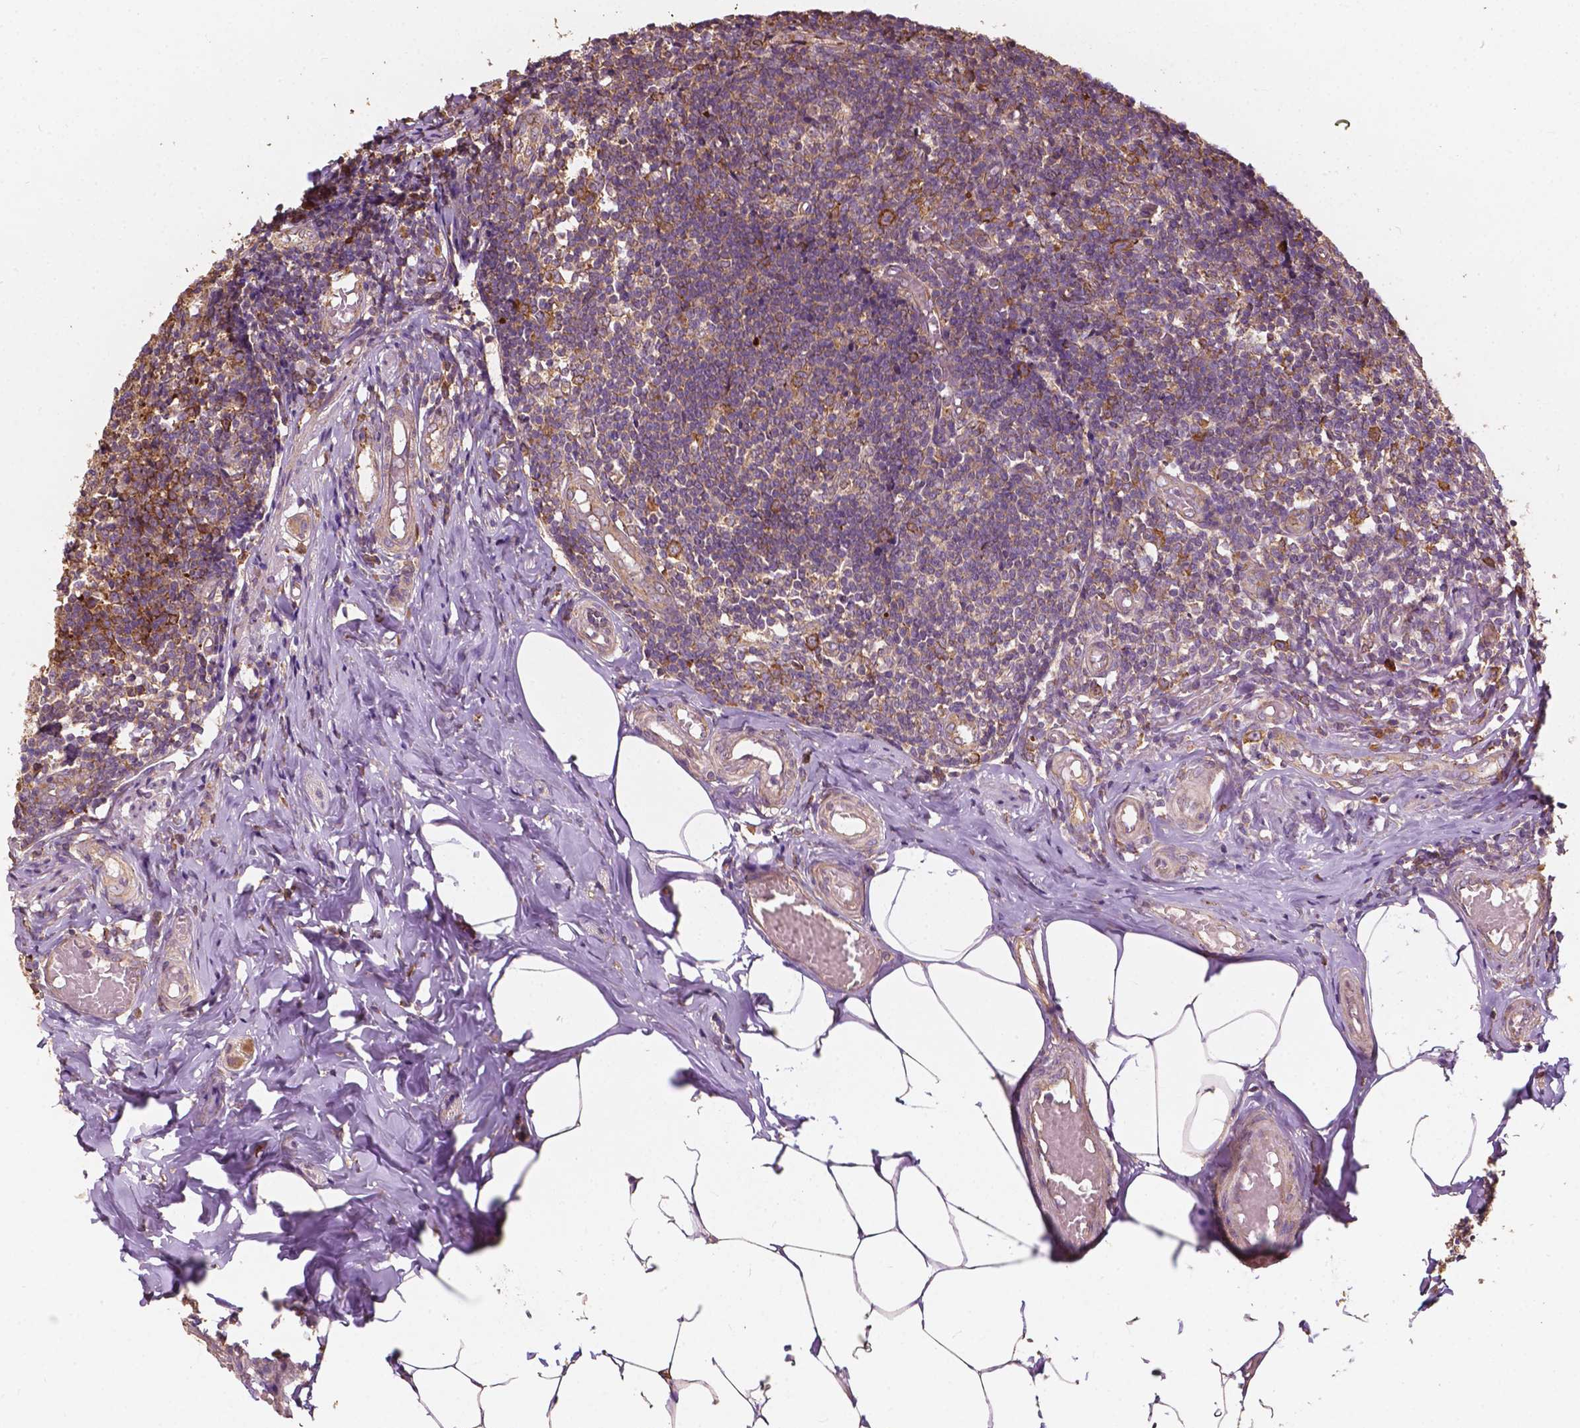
{"staining": {"intensity": "moderate", "quantity": ">75%", "location": "cytoplasmic/membranous"}, "tissue": "appendix", "cell_type": "Glandular cells", "image_type": "normal", "snomed": [{"axis": "morphology", "description": "Normal tissue, NOS"}, {"axis": "topography", "description": "Appendix"}], "caption": "Immunohistochemical staining of normal human appendix shows medium levels of moderate cytoplasmic/membranous staining in about >75% of glandular cells. The protein is shown in brown color, while the nuclei are stained blue.", "gene": "G3BP1", "patient": {"sex": "female", "age": 32}}